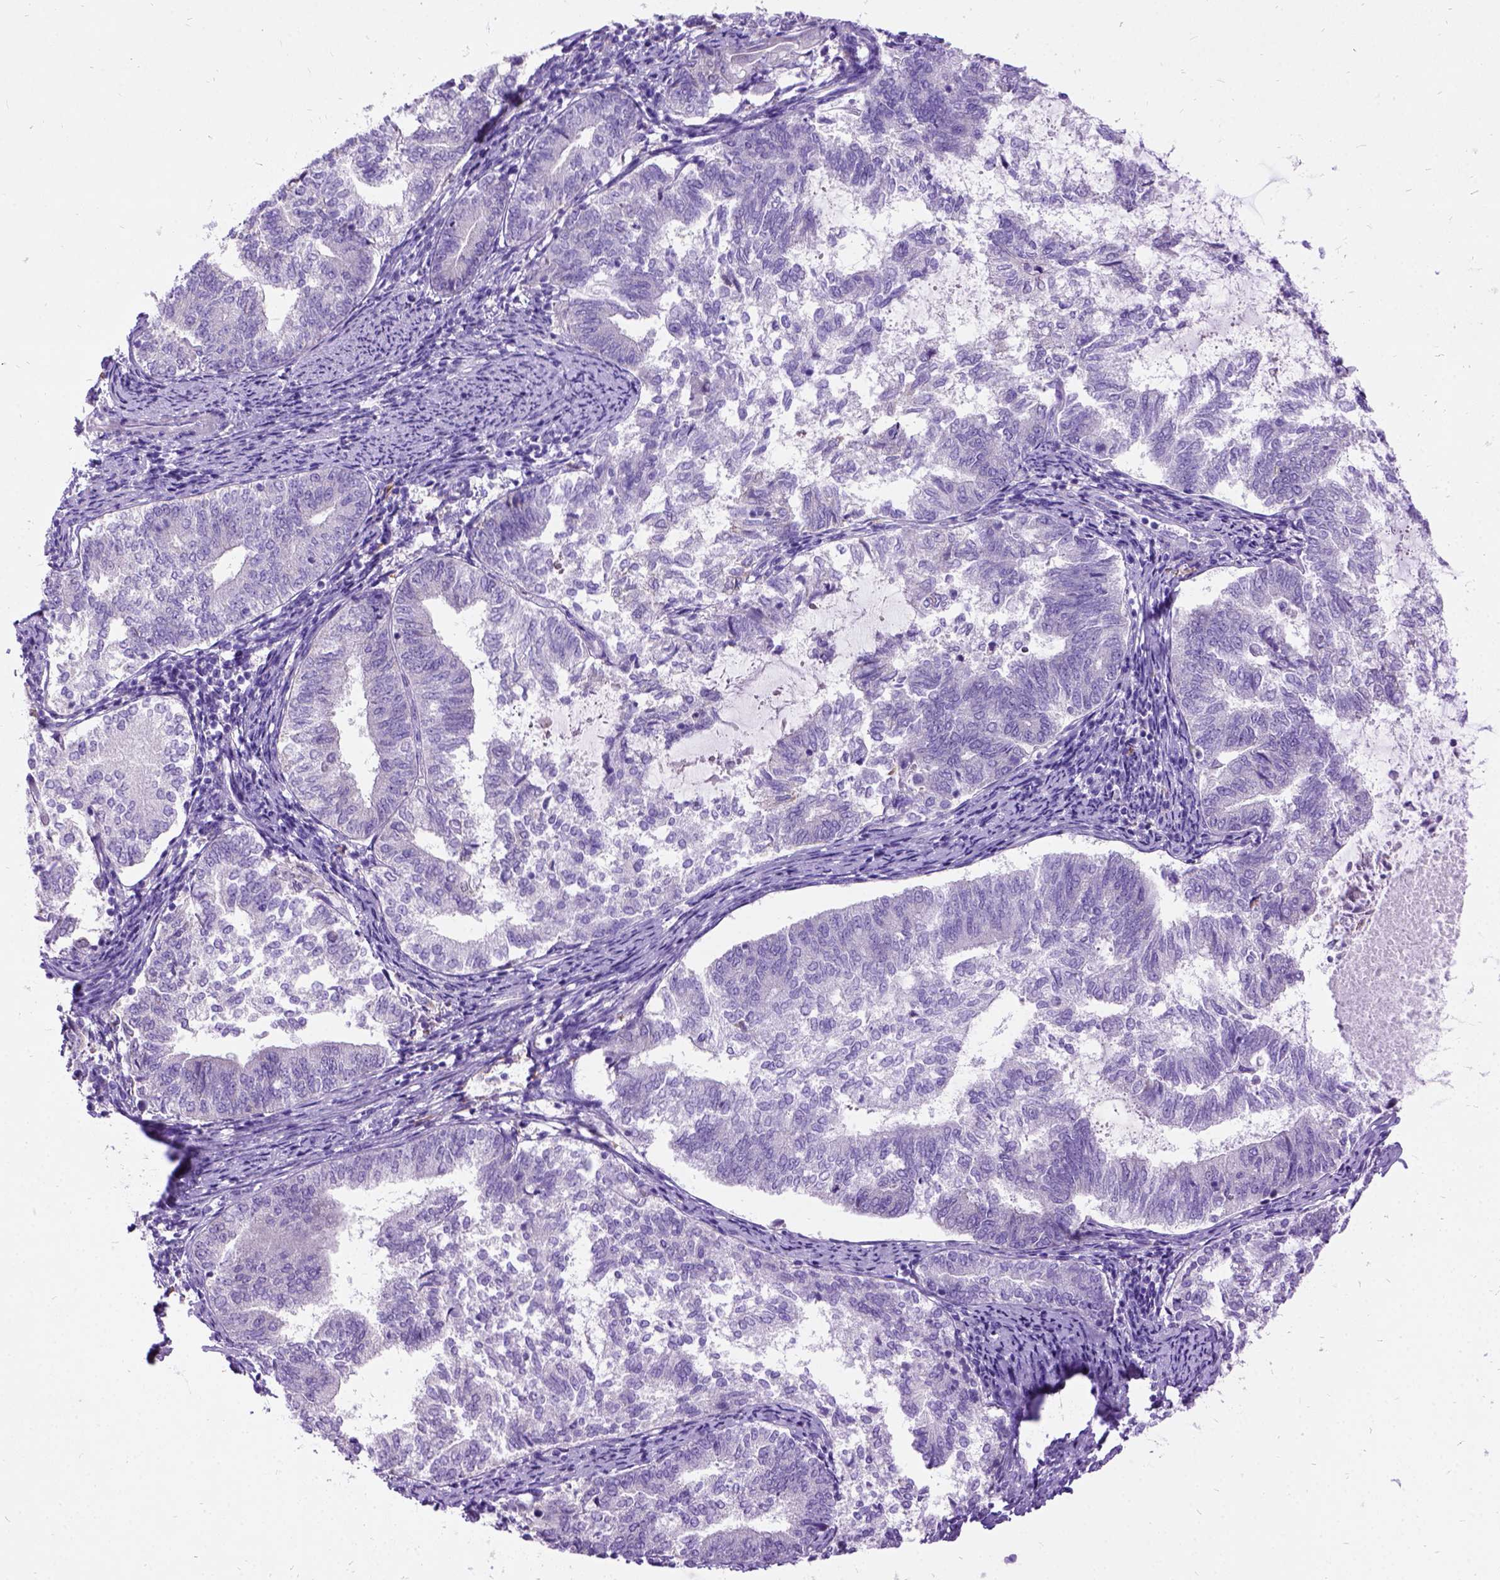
{"staining": {"intensity": "negative", "quantity": "none", "location": "none"}, "tissue": "endometrial cancer", "cell_type": "Tumor cells", "image_type": "cancer", "snomed": [{"axis": "morphology", "description": "Adenocarcinoma, NOS"}, {"axis": "topography", "description": "Endometrium"}], "caption": "Human endometrial adenocarcinoma stained for a protein using immunohistochemistry (IHC) displays no expression in tumor cells.", "gene": "CFAP54", "patient": {"sex": "female", "age": 65}}